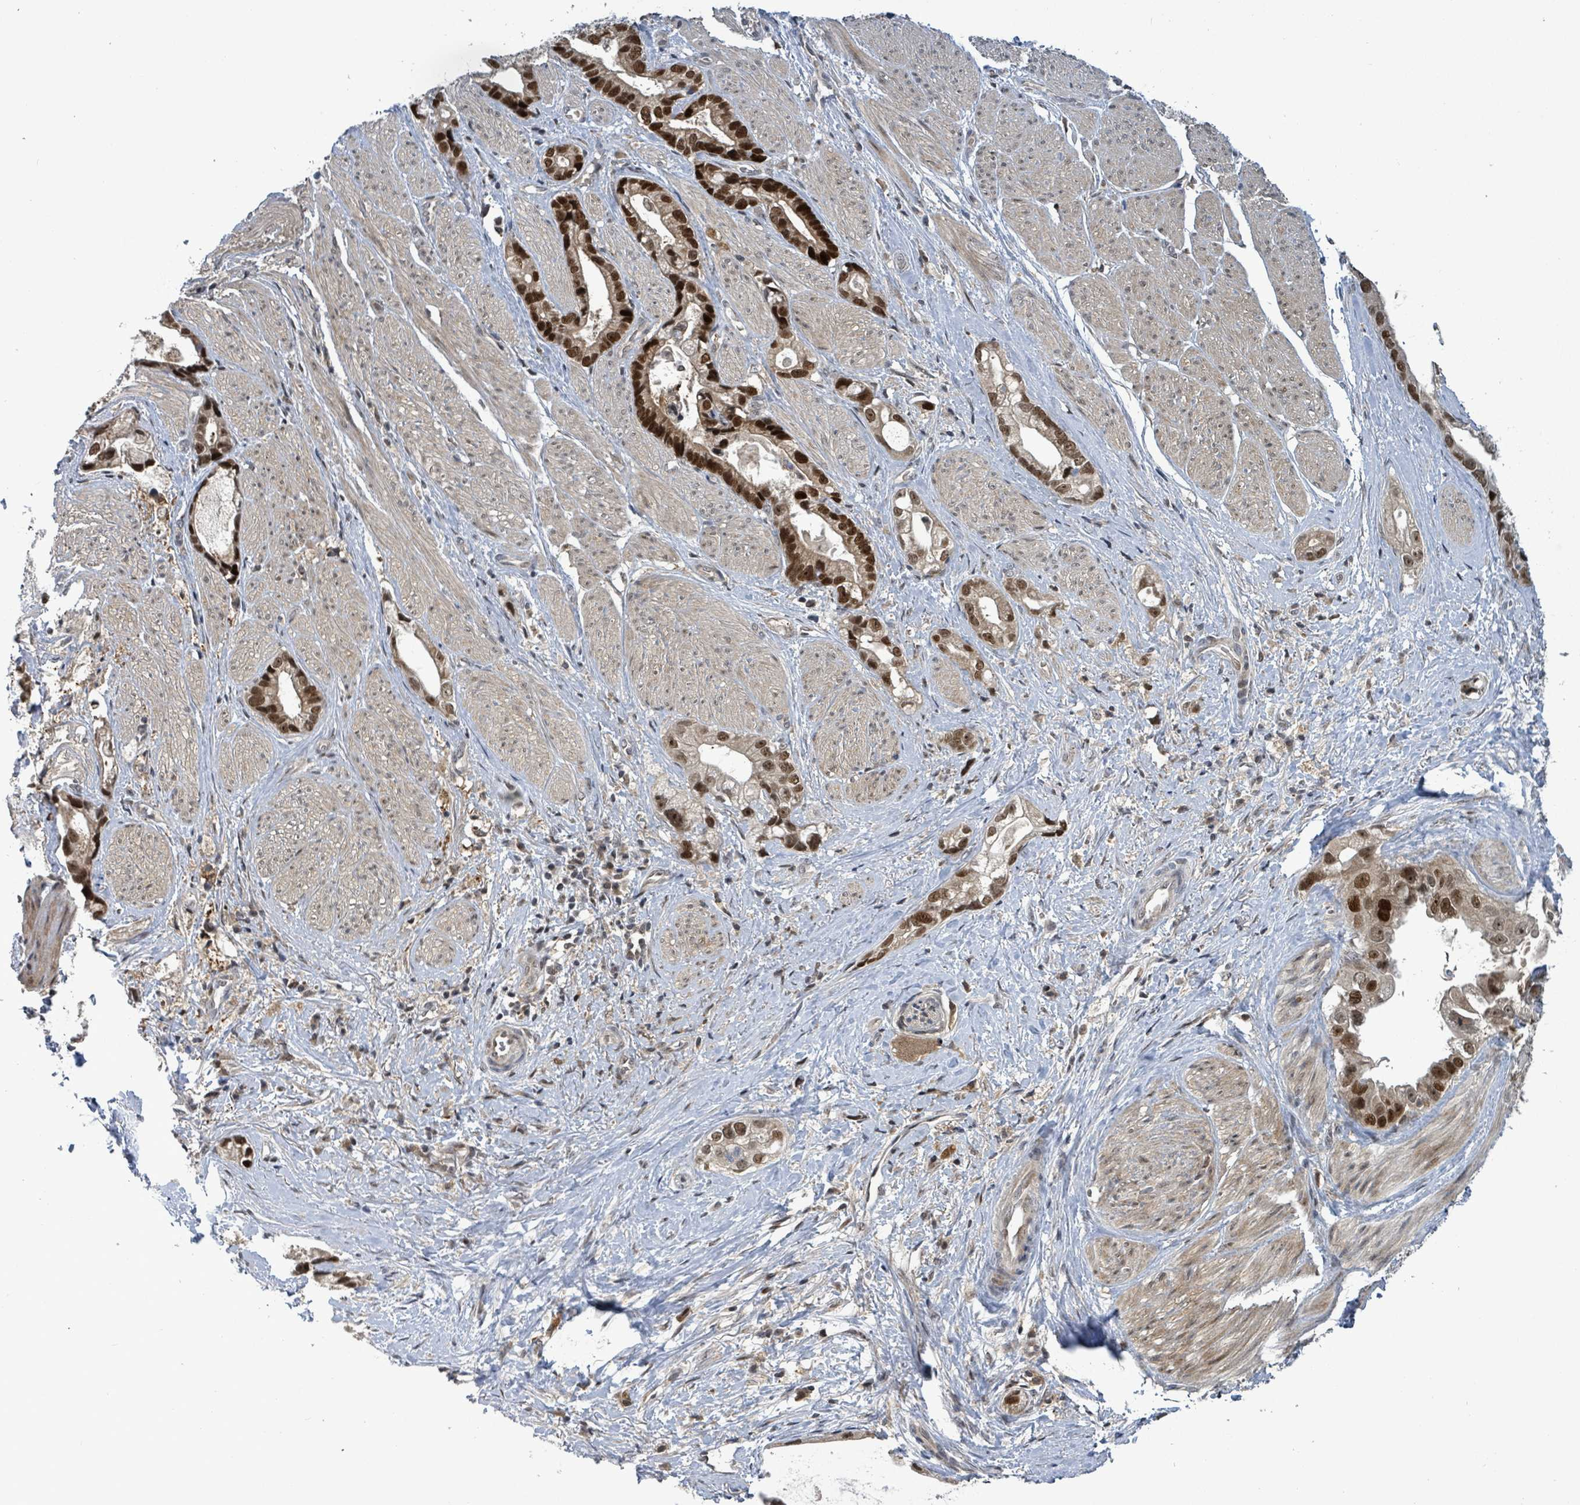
{"staining": {"intensity": "strong", "quantity": ">75%", "location": "nuclear"}, "tissue": "stomach cancer", "cell_type": "Tumor cells", "image_type": "cancer", "snomed": [{"axis": "morphology", "description": "Adenocarcinoma, NOS"}, {"axis": "topography", "description": "Stomach"}], "caption": "Immunohistochemical staining of human stomach cancer (adenocarcinoma) shows strong nuclear protein expression in about >75% of tumor cells. (IHC, brightfield microscopy, high magnification).", "gene": "FBXO6", "patient": {"sex": "male", "age": 55}}